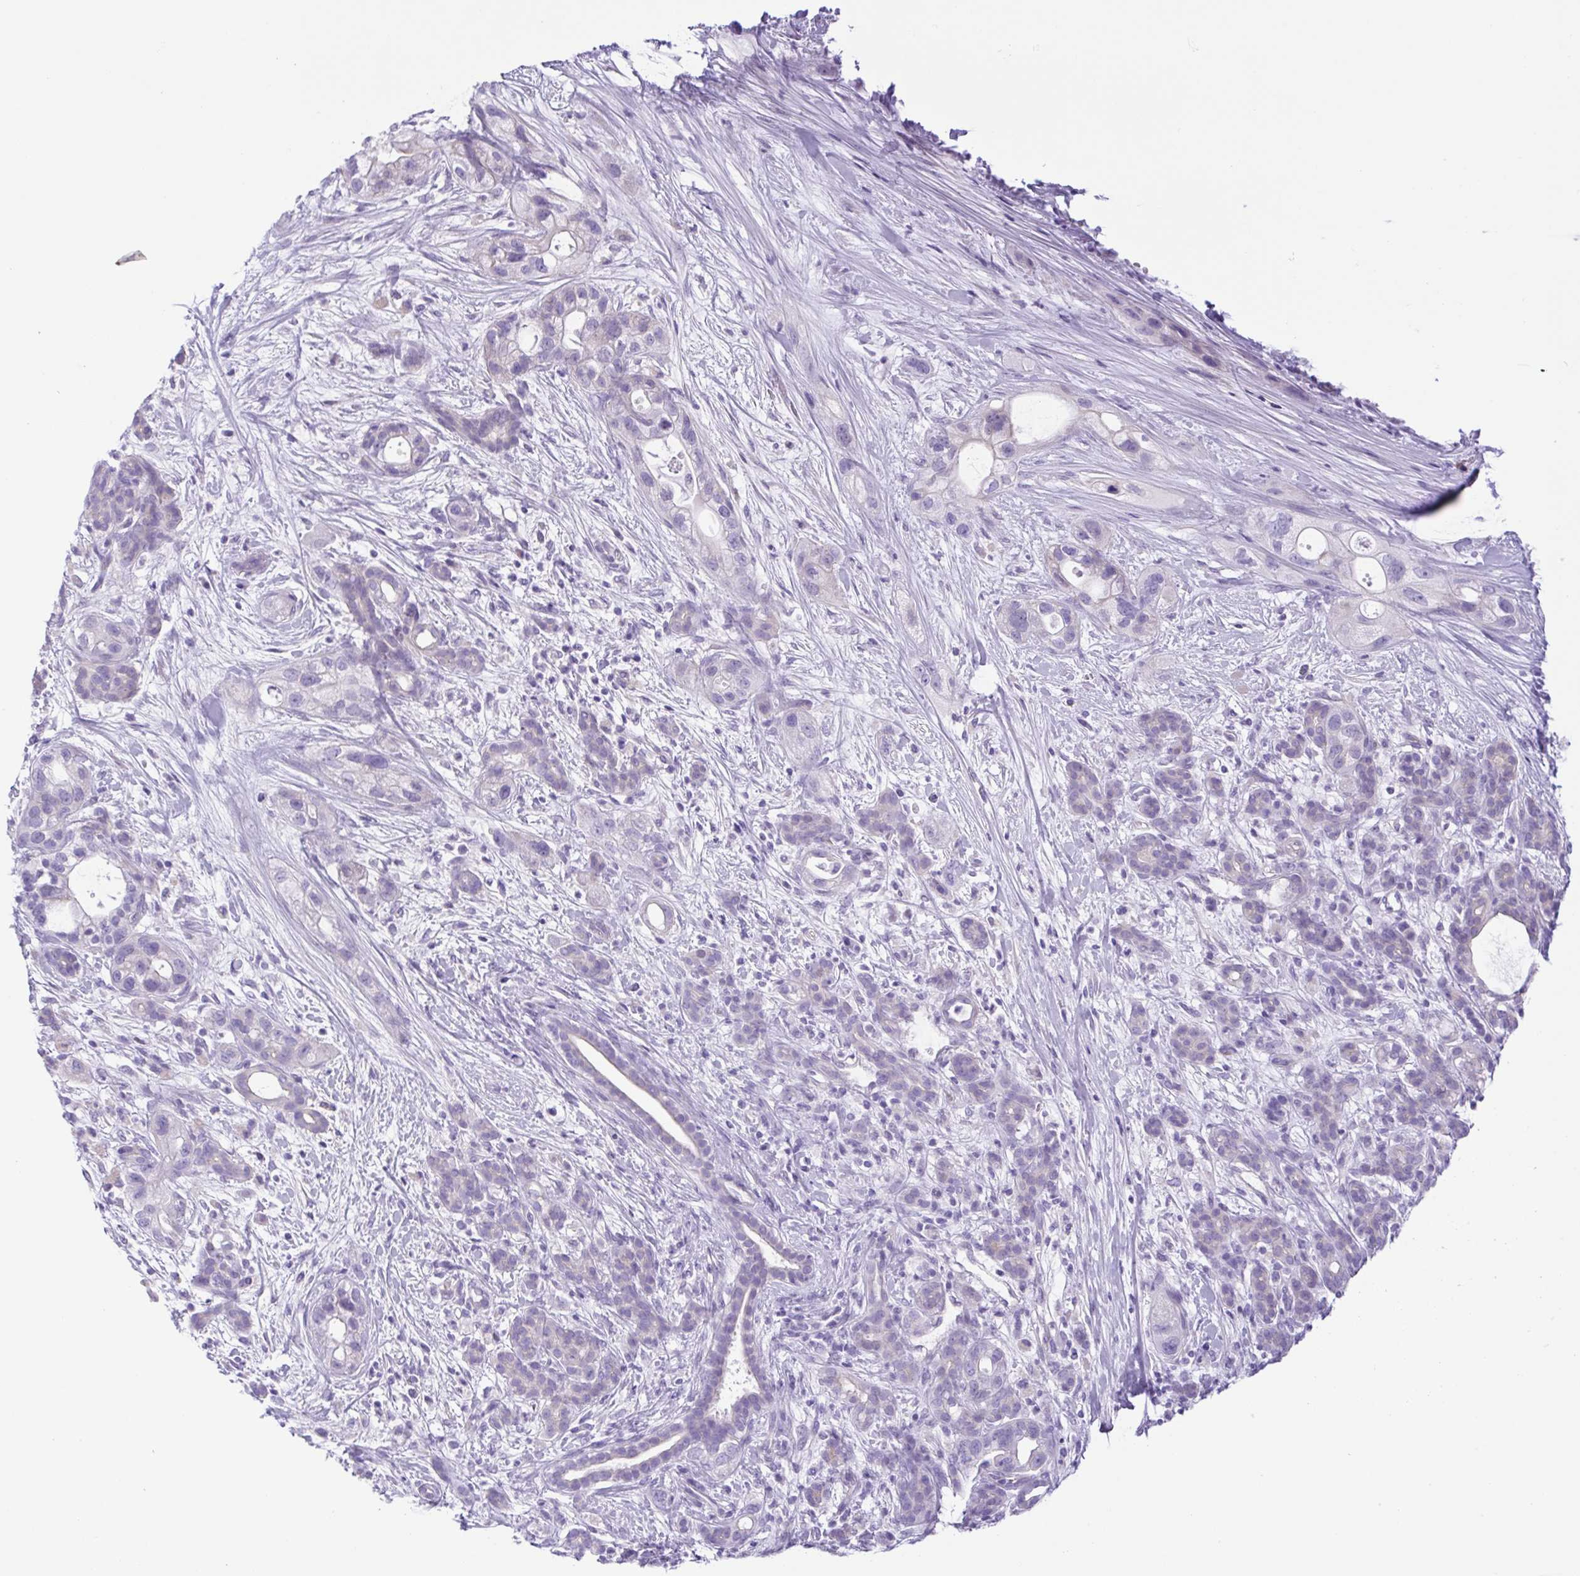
{"staining": {"intensity": "negative", "quantity": "none", "location": "none"}, "tissue": "pancreatic cancer", "cell_type": "Tumor cells", "image_type": "cancer", "snomed": [{"axis": "morphology", "description": "Adenocarcinoma, NOS"}, {"axis": "topography", "description": "Pancreas"}], "caption": "Immunohistochemistry (IHC) micrograph of human pancreatic cancer stained for a protein (brown), which displays no expression in tumor cells.", "gene": "CDSN", "patient": {"sex": "male", "age": 44}}